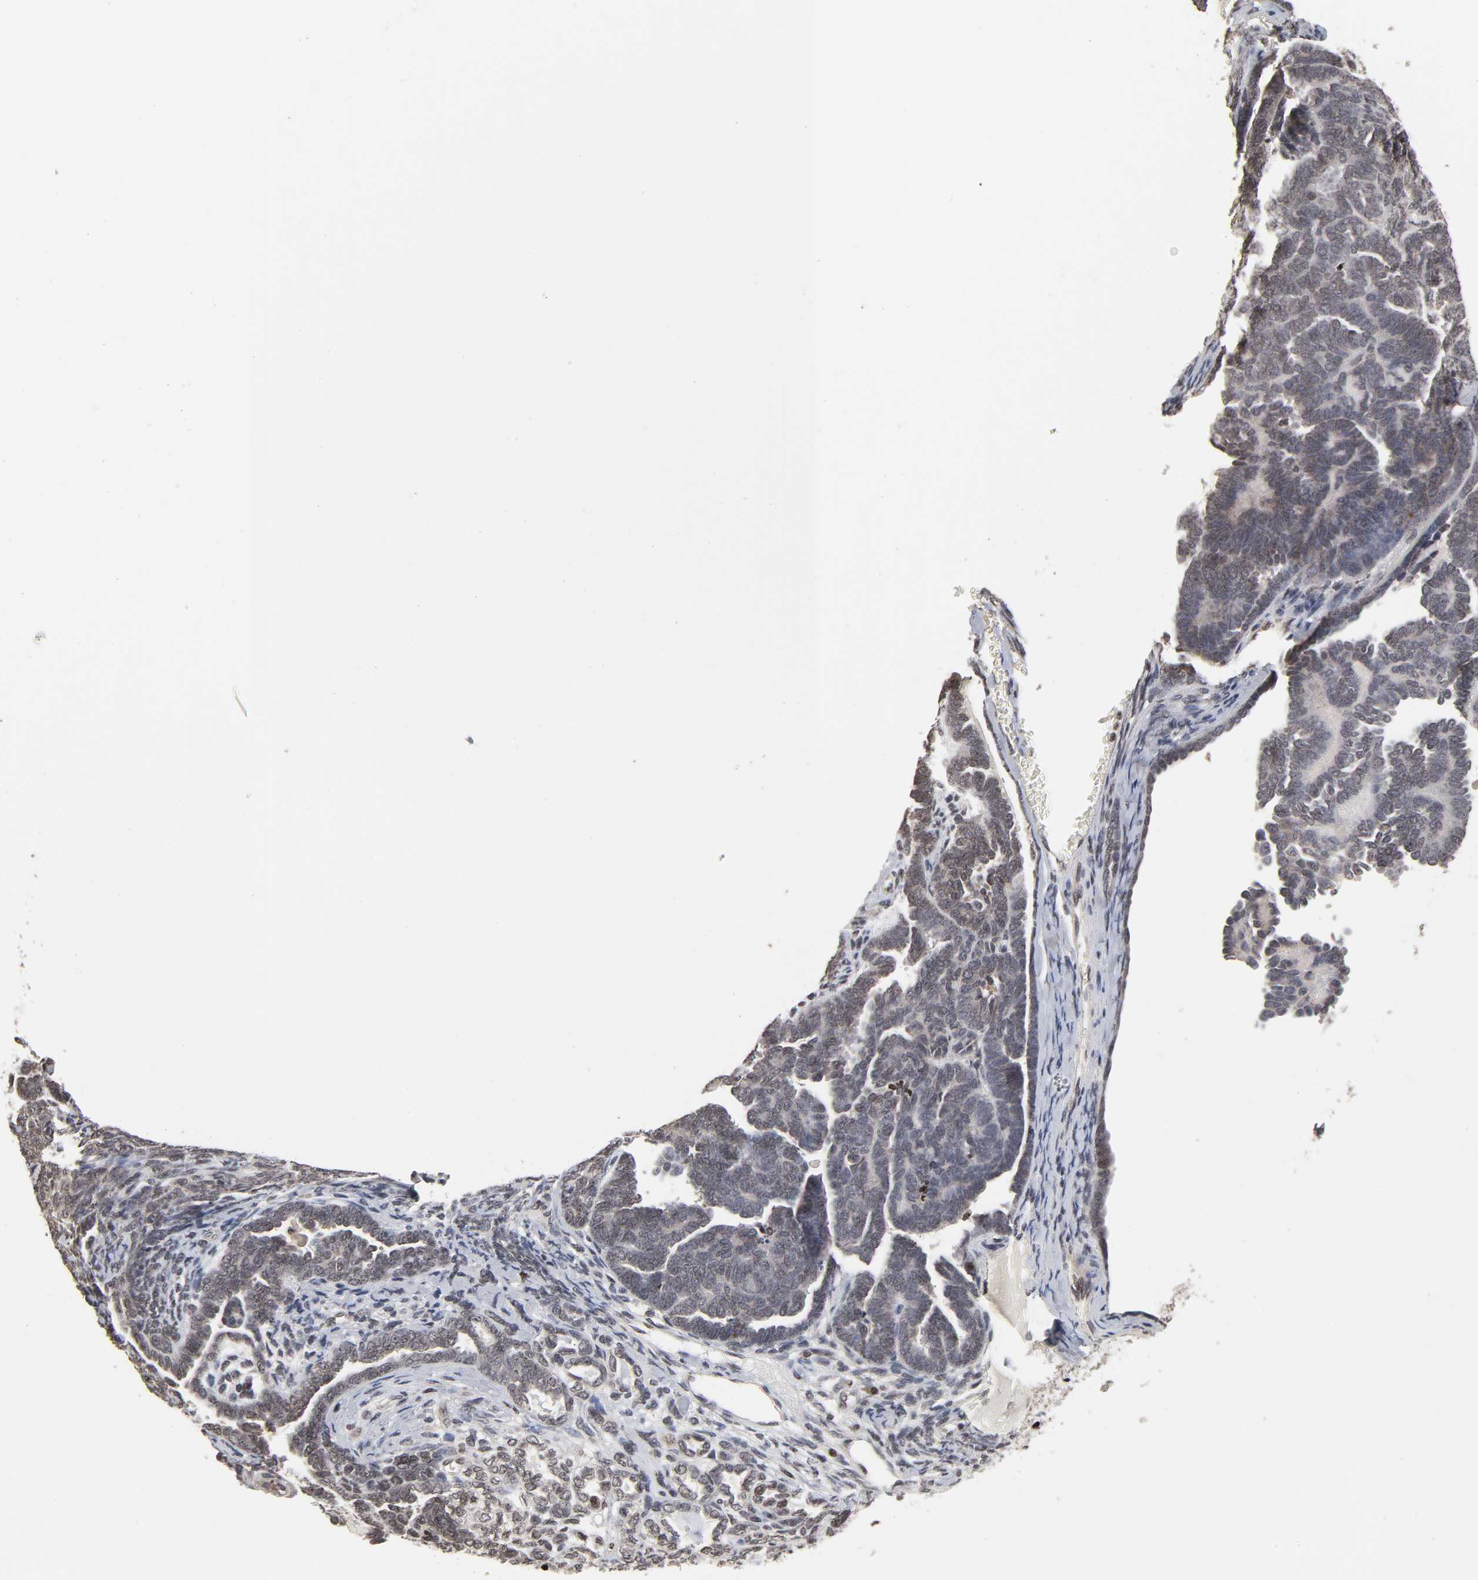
{"staining": {"intensity": "weak", "quantity": "<25%", "location": "nuclear"}, "tissue": "endometrial cancer", "cell_type": "Tumor cells", "image_type": "cancer", "snomed": [{"axis": "morphology", "description": "Neoplasm, malignant, NOS"}, {"axis": "topography", "description": "Endometrium"}], "caption": "Immunohistochemistry (IHC) of neoplasm (malignant) (endometrial) exhibits no expression in tumor cells. Nuclei are stained in blue.", "gene": "ZNF473", "patient": {"sex": "female", "age": 74}}